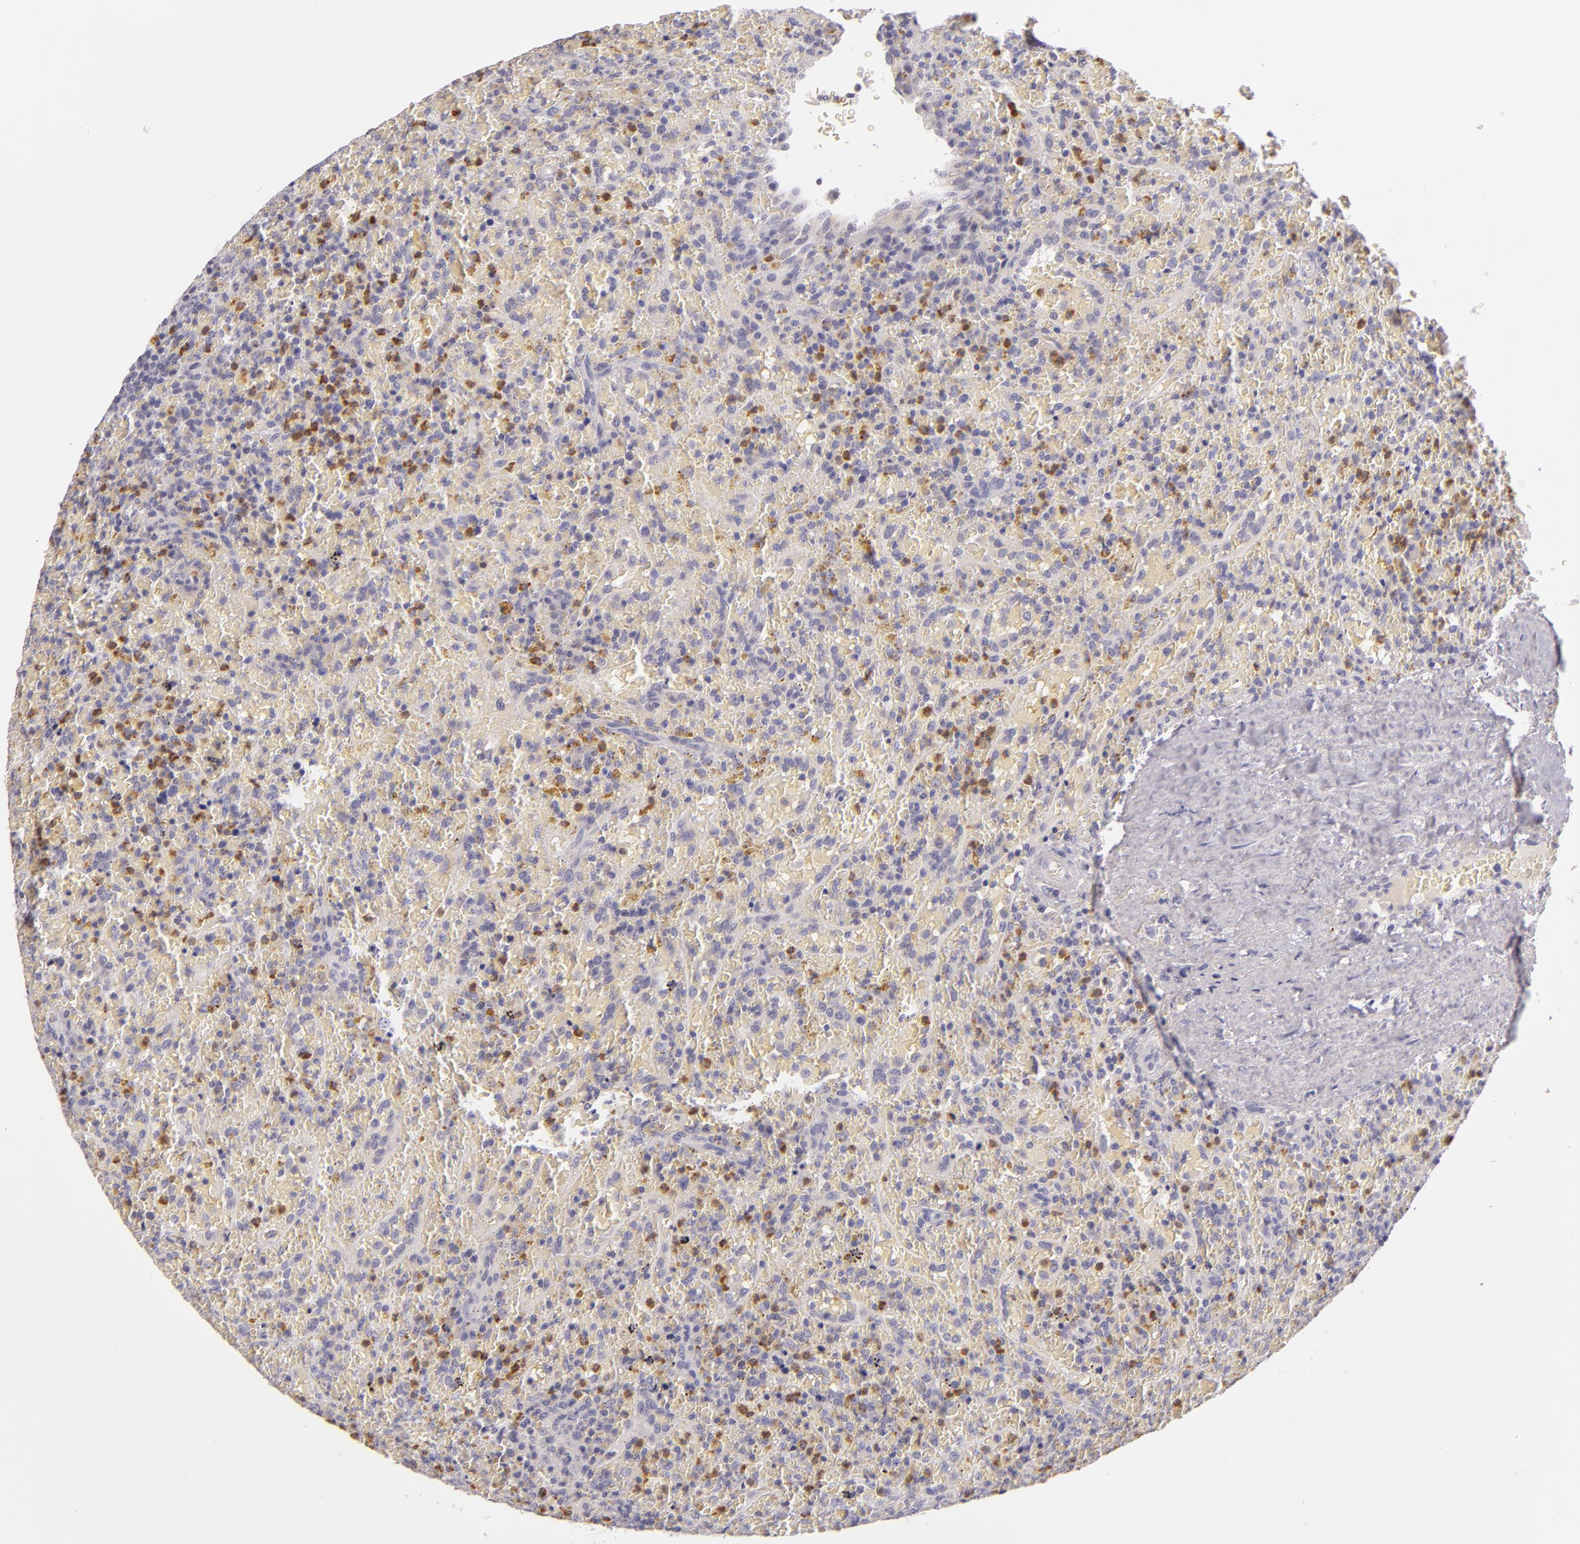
{"staining": {"intensity": "negative", "quantity": "none", "location": "none"}, "tissue": "lymphoma", "cell_type": "Tumor cells", "image_type": "cancer", "snomed": [{"axis": "morphology", "description": "Malignant lymphoma, non-Hodgkin's type, High grade"}, {"axis": "topography", "description": "Spleen"}, {"axis": "topography", "description": "Lymph node"}], "caption": "Image shows no protein positivity in tumor cells of malignant lymphoma, non-Hodgkin's type (high-grade) tissue.", "gene": "FAM181A", "patient": {"sex": "female", "age": 70}}